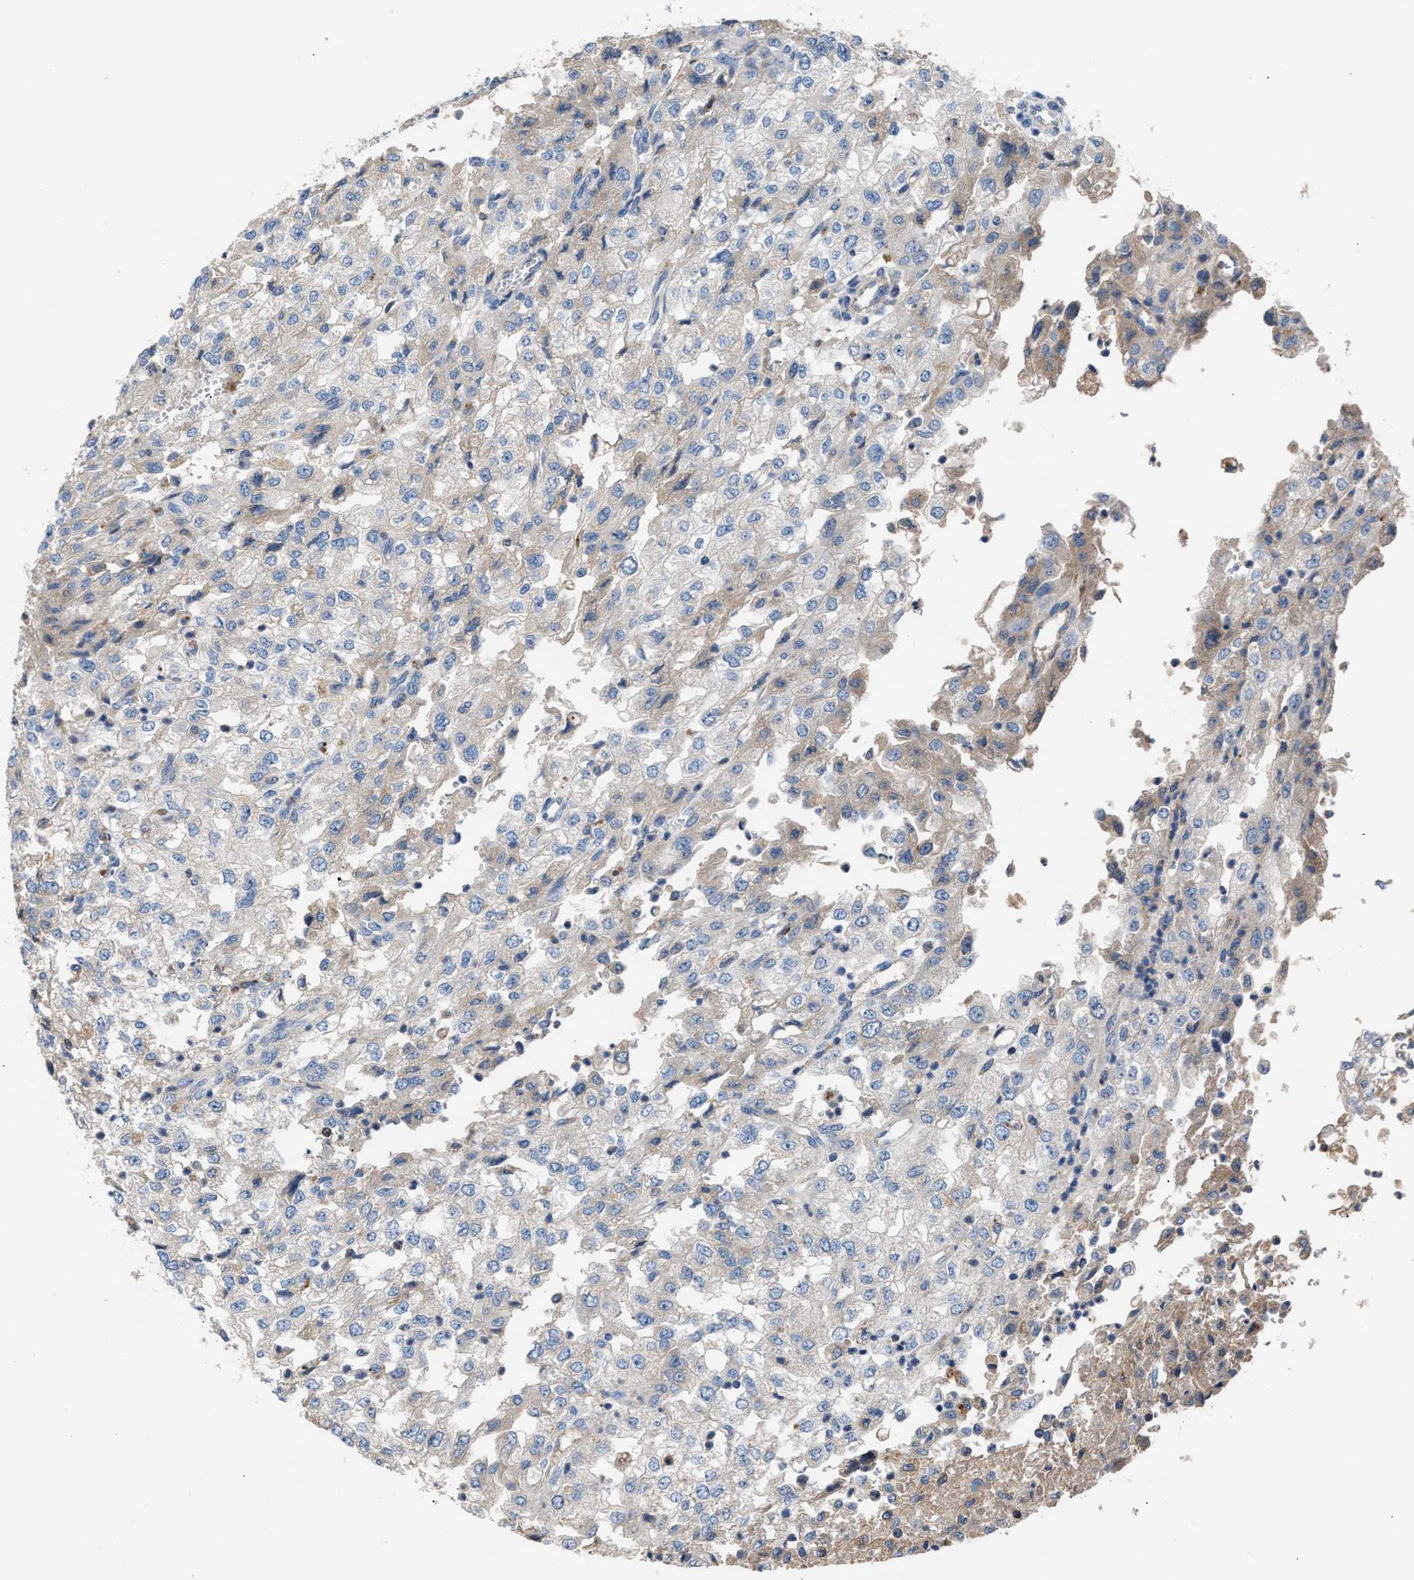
{"staining": {"intensity": "negative", "quantity": "none", "location": "none"}, "tissue": "renal cancer", "cell_type": "Tumor cells", "image_type": "cancer", "snomed": [{"axis": "morphology", "description": "Adenocarcinoma, NOS"}, {"axis": "topography", "description": "Kidney"}], "caption": "Immunohistochemistry (IHC) of renal cancer (adenocarcinoma) shows no positivity in tumor cells.", "gene": "CCDC171", "patient": {"sex": "female", "age": 54}}